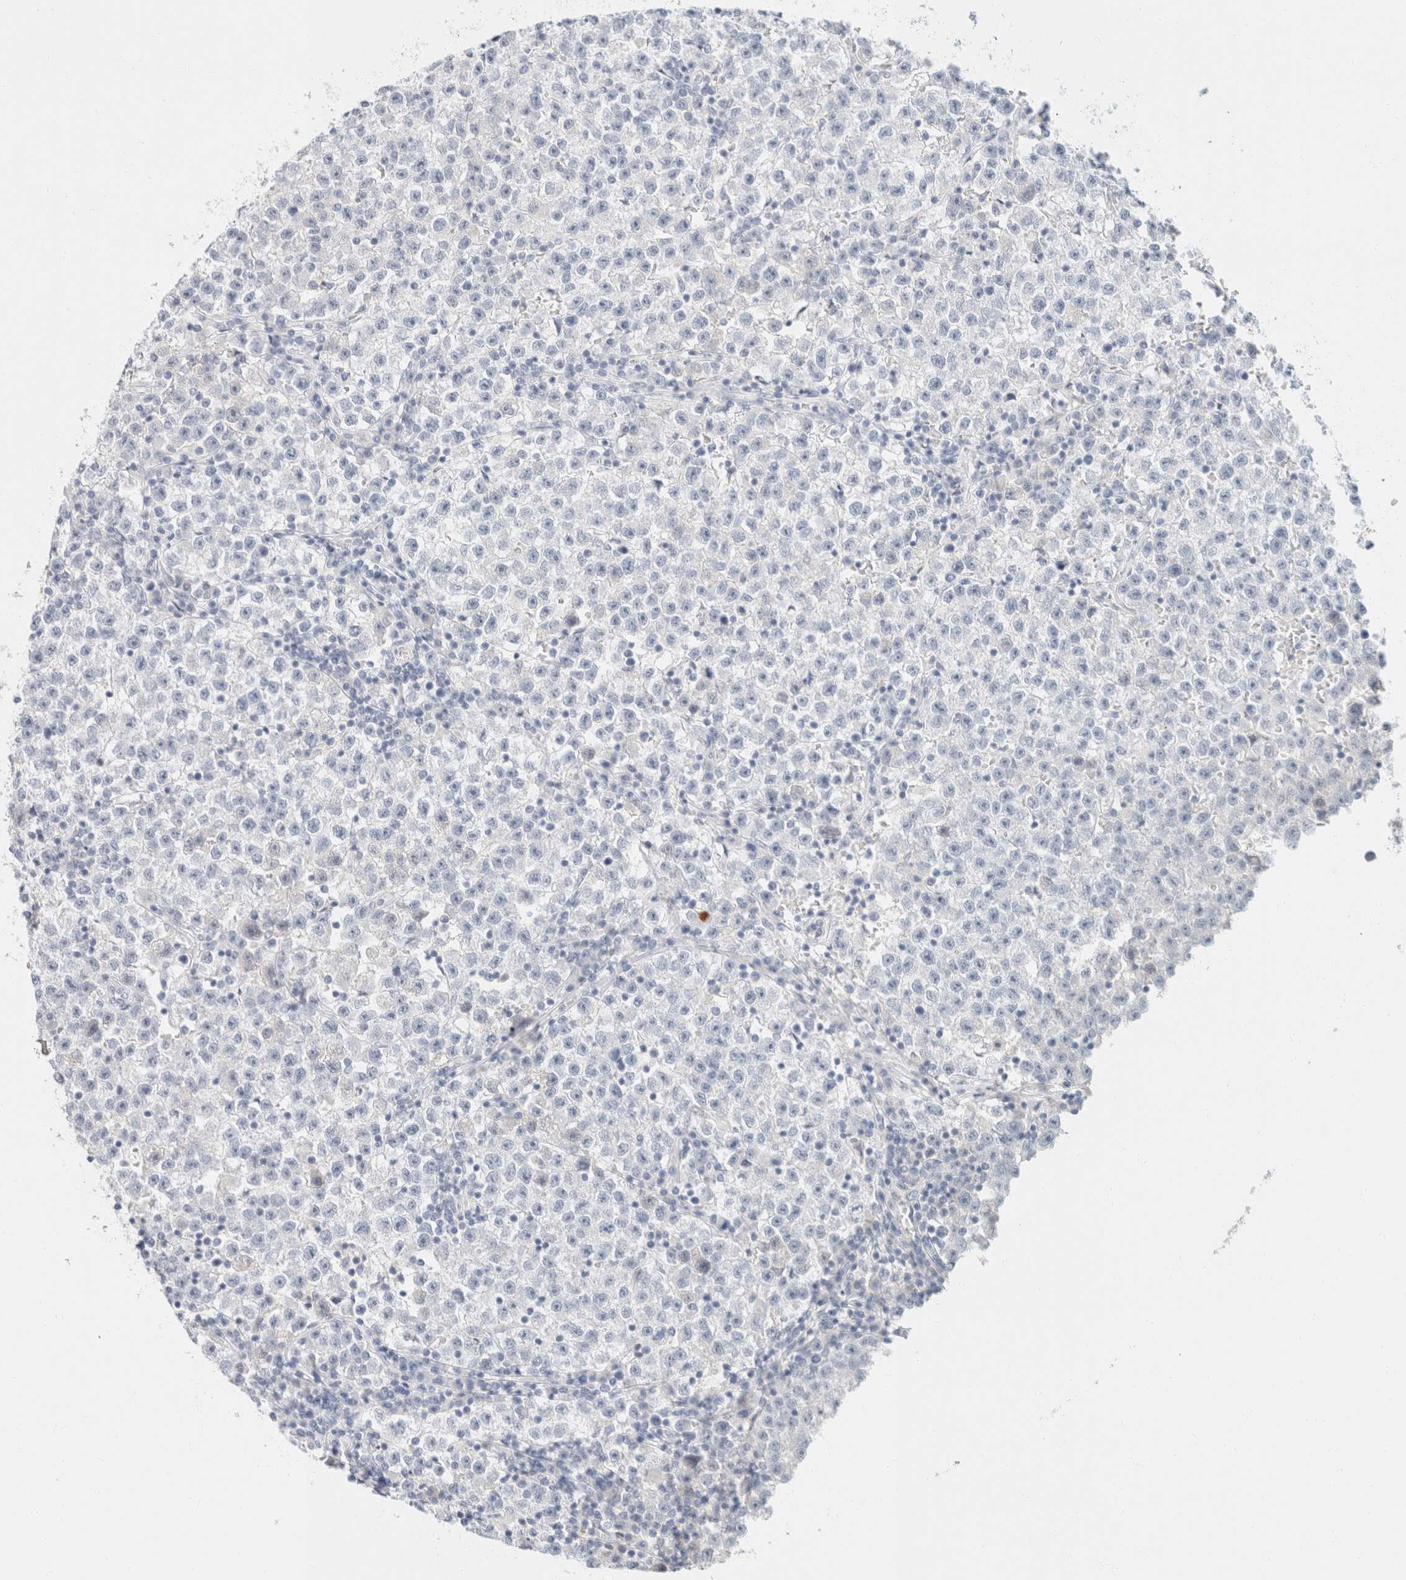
{"staining": {"intensity": "negative", "quantity": "none", "location": "none"}, "tissue": "testis cancer", "cell_type": "Tumor cells", "image_type": "cancer", "snomed": [{"axis": "morphology", "description": "Seminoma, NOS"}, {"axis": "topography", "description": "Testis"}], "caption": "DAB immunohistochemical staining of human testis cancer reveals no significant expression in tumor cells.", "gene": "KRT20", "patient": {"sex": "male", "age": 22}}